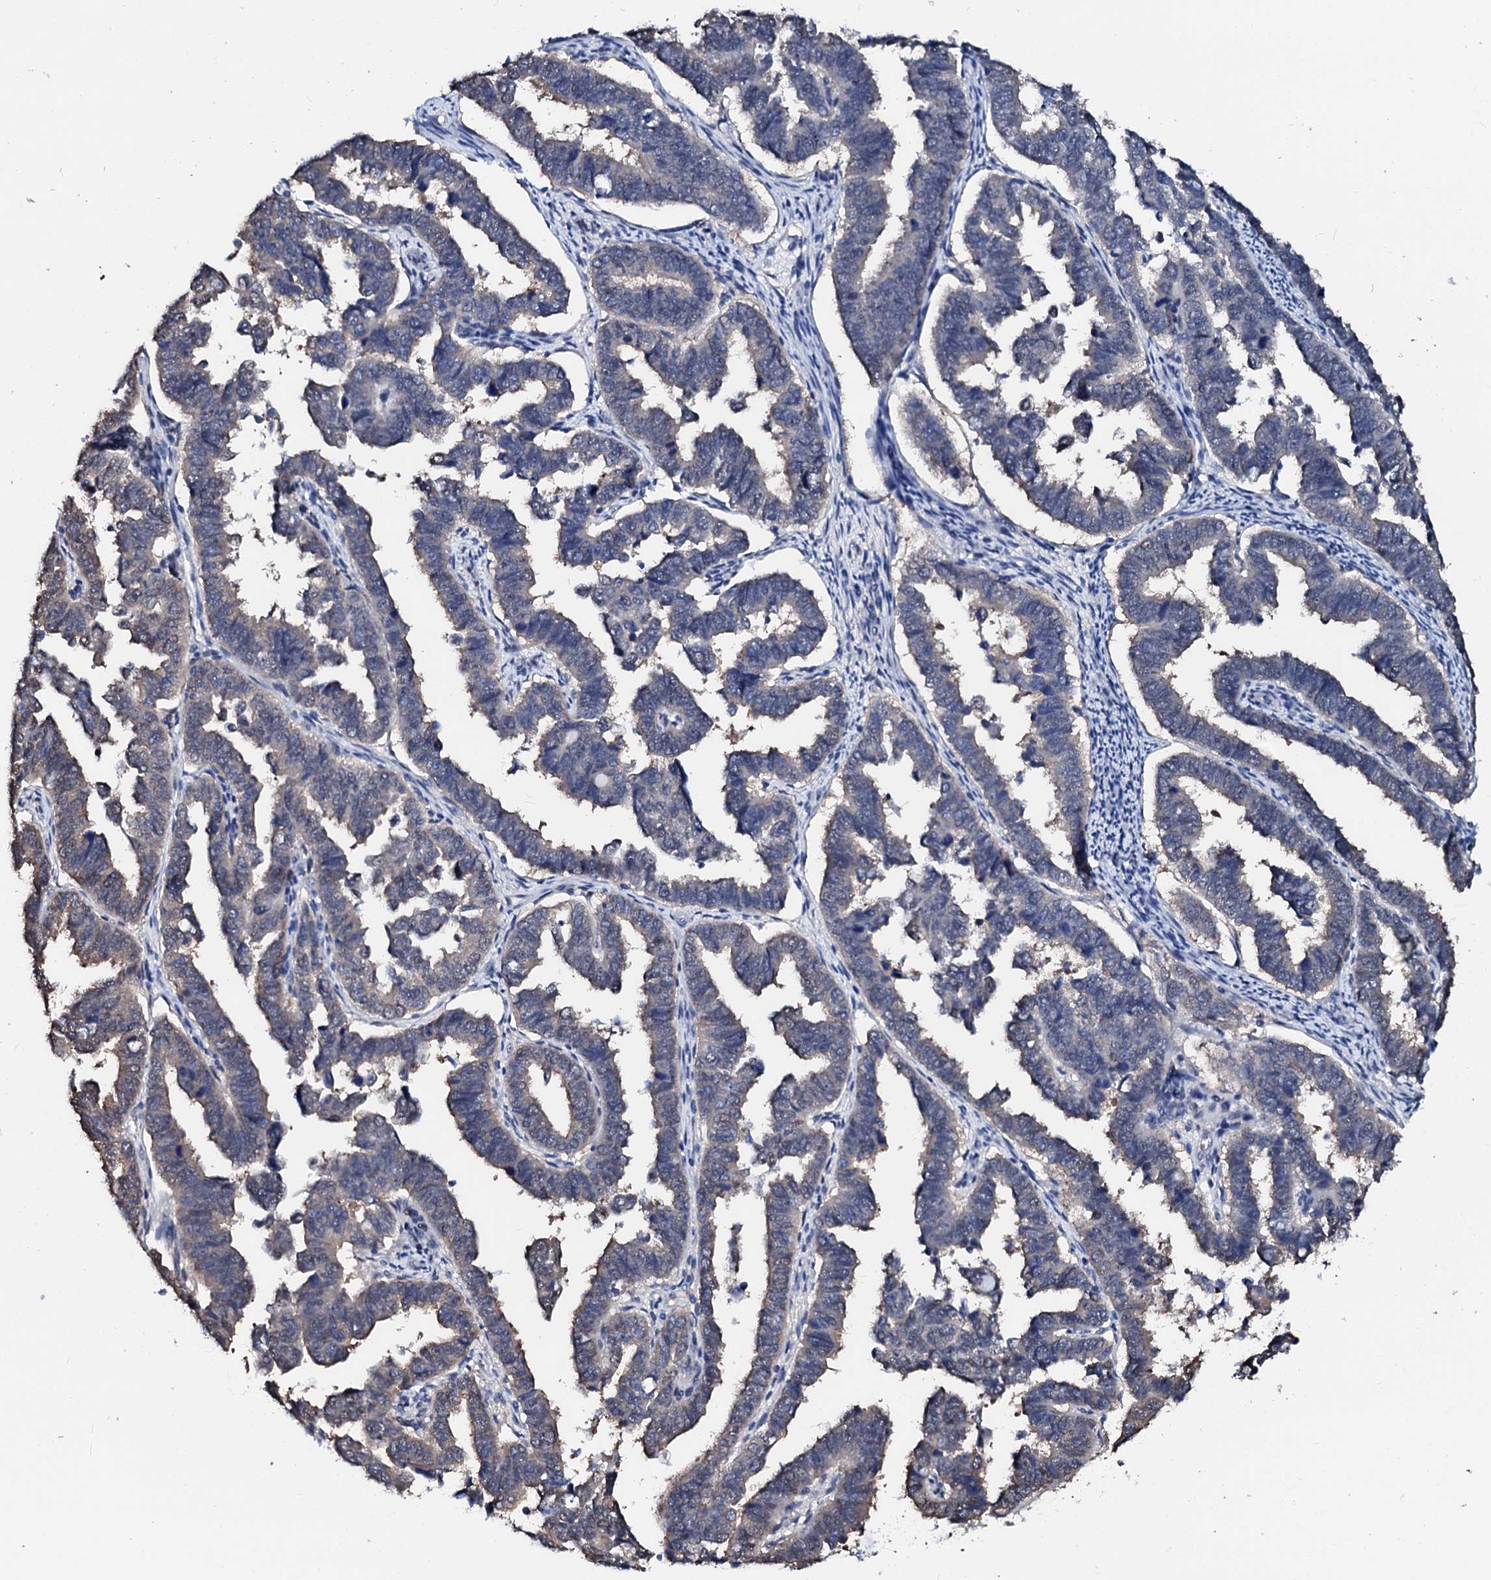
{"staining": {"intensity": "negative", "quantity": "none", "location": "none"}, "tissue": "endometrial cancer", "cell_type": "Tumor cells", "image_type": "cancer", "snomed": [{"axis": "morphology", "description": "Adenocarcinoma, NOS"}, {"axis": "topography", "description": "Endometrium"}], "caption": "An image of endometrial cancer (adenocarcinoma) stained for a protein displays no brown staining in tumor cells.", "gene": "CSN2", "patient": {"sex": "female", "age": 75}}